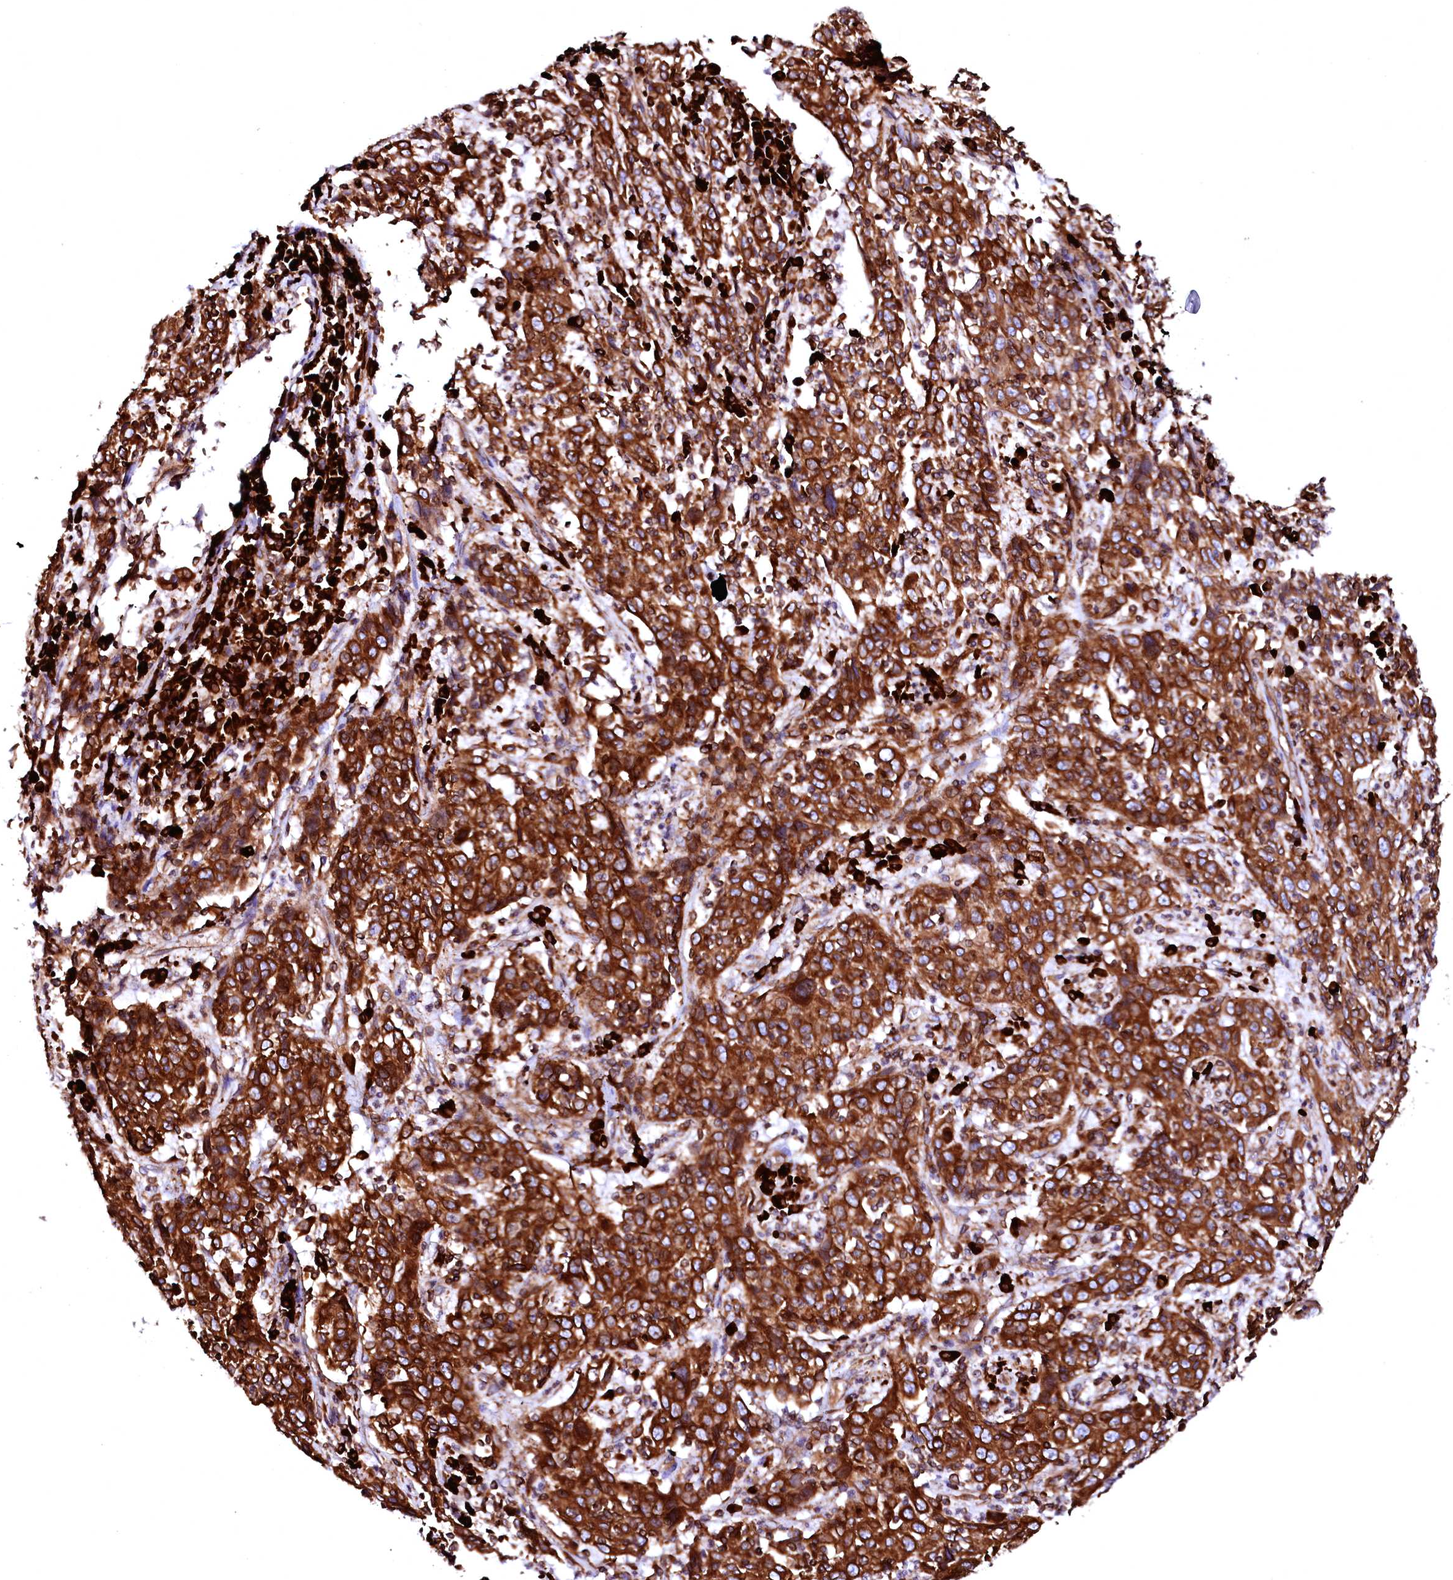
{"staining": {"intensity": "strong", "quantity": ">75%", "location": "cytoplasmic/membranous"}, "tissue": "cervical cancer", "cell_type": "Tumor cells", "image_type": "cancer", "snomed": [{"axis": "morphology", "description": "Squamous cell carcinoma, NOS"}, {"axis": "topography", "description": "Cervix"}], "caption": "An image showing strong cytoplasmic/membranous expression in about >75% of tumor cells in cervical squamous cell carcinoma, as visualized by brown immunohistochemical staining.", "gene": "DERL1", "patient": {"sex": "female", "age": 46}}